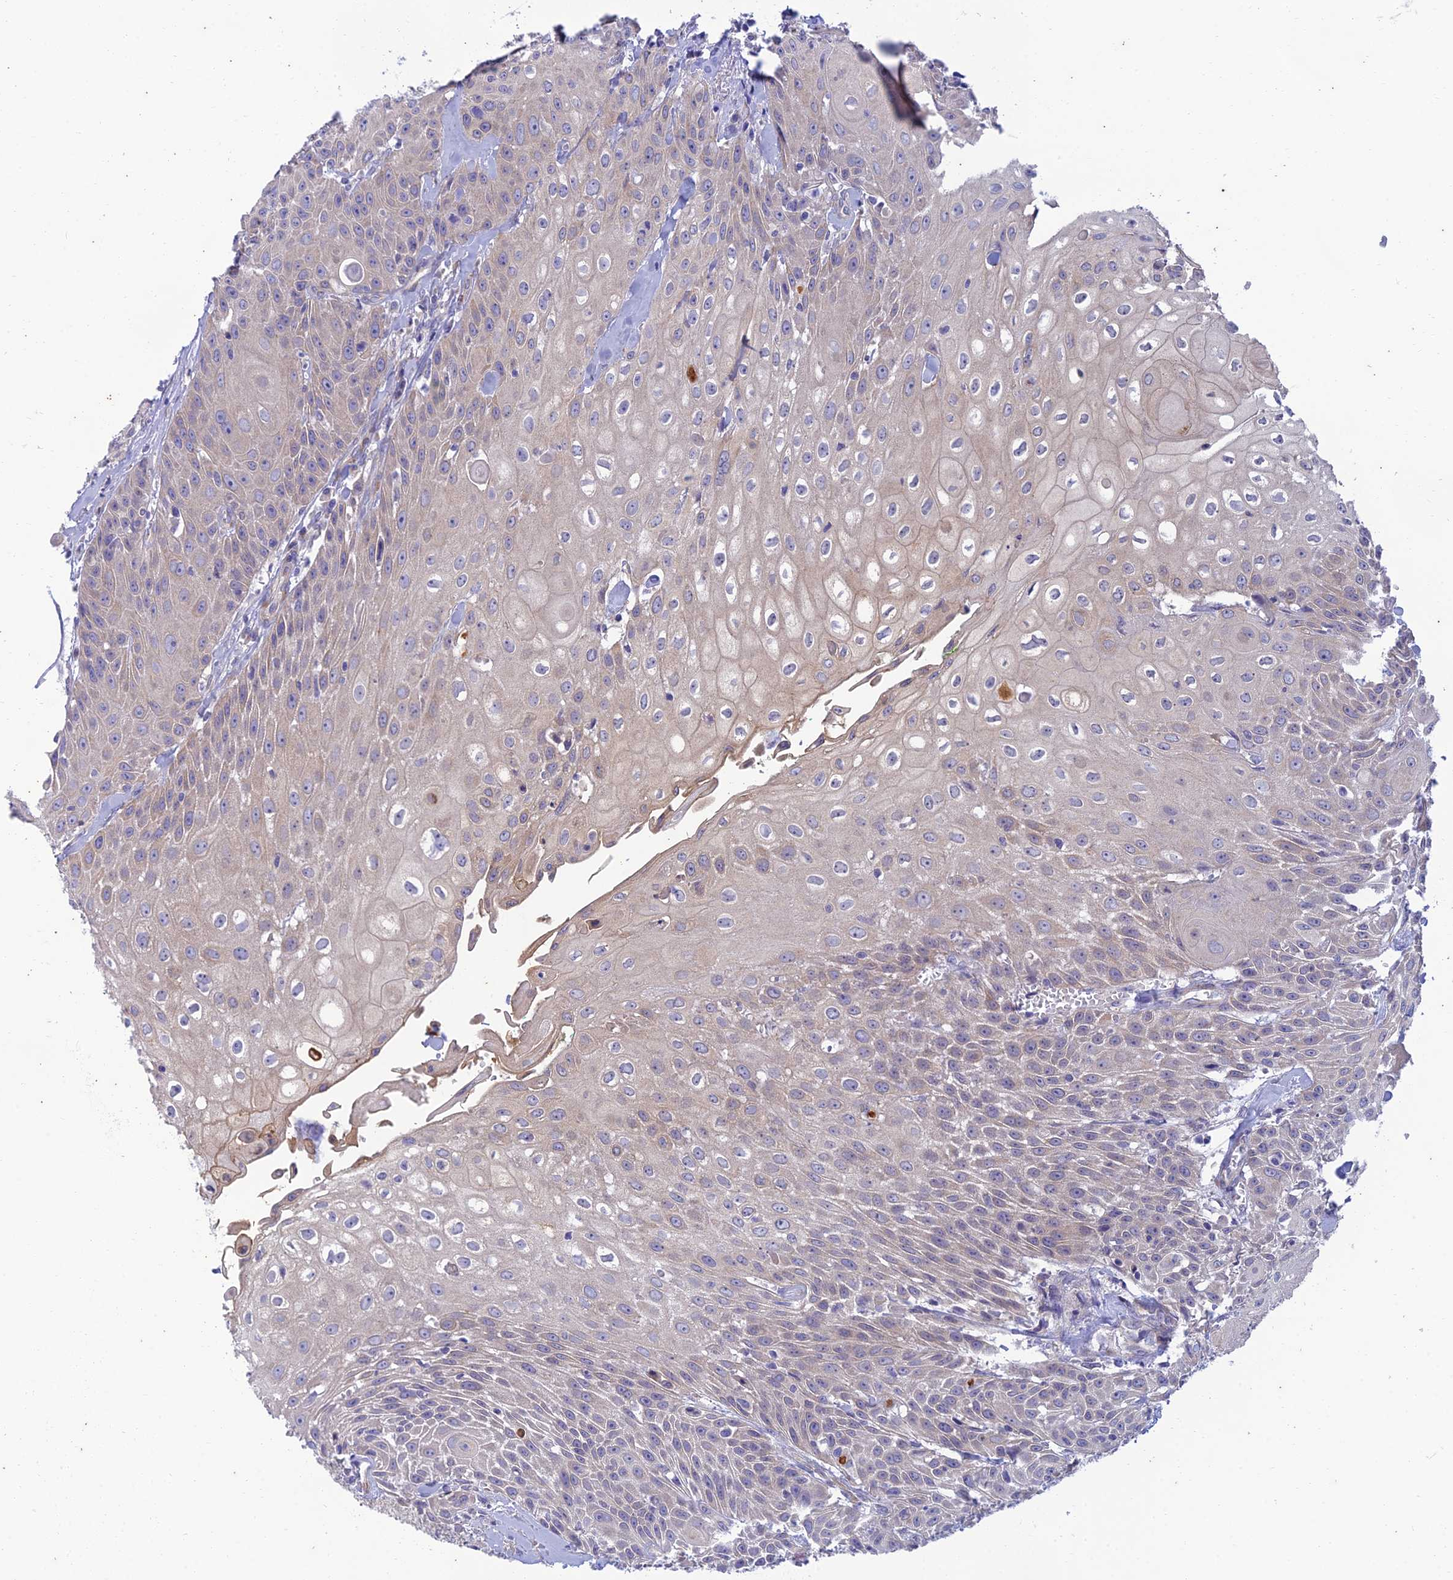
{"staining": {"intensity": "negative", "quantity": "none", "location": "none"}, "tissue": "head and neck cancer", "cell_type": "Tumor cells", "image_type": "cancer", "snomed": [{"axis": "morphology", "description": "Squamous cell carcinoma, NOS"}, {"axis": "topography", "description": "Oral tissue"}, {"axis": "topography", "description": "Head-Neck"}], "caption": "Human head and neck cancer (squamous cell carcinoma) stained for a protein using immunohistochemistry reveals no staining in tumor cells.", "gene": "PTCD2", "patient": {"sex": "female", "age": 82}}